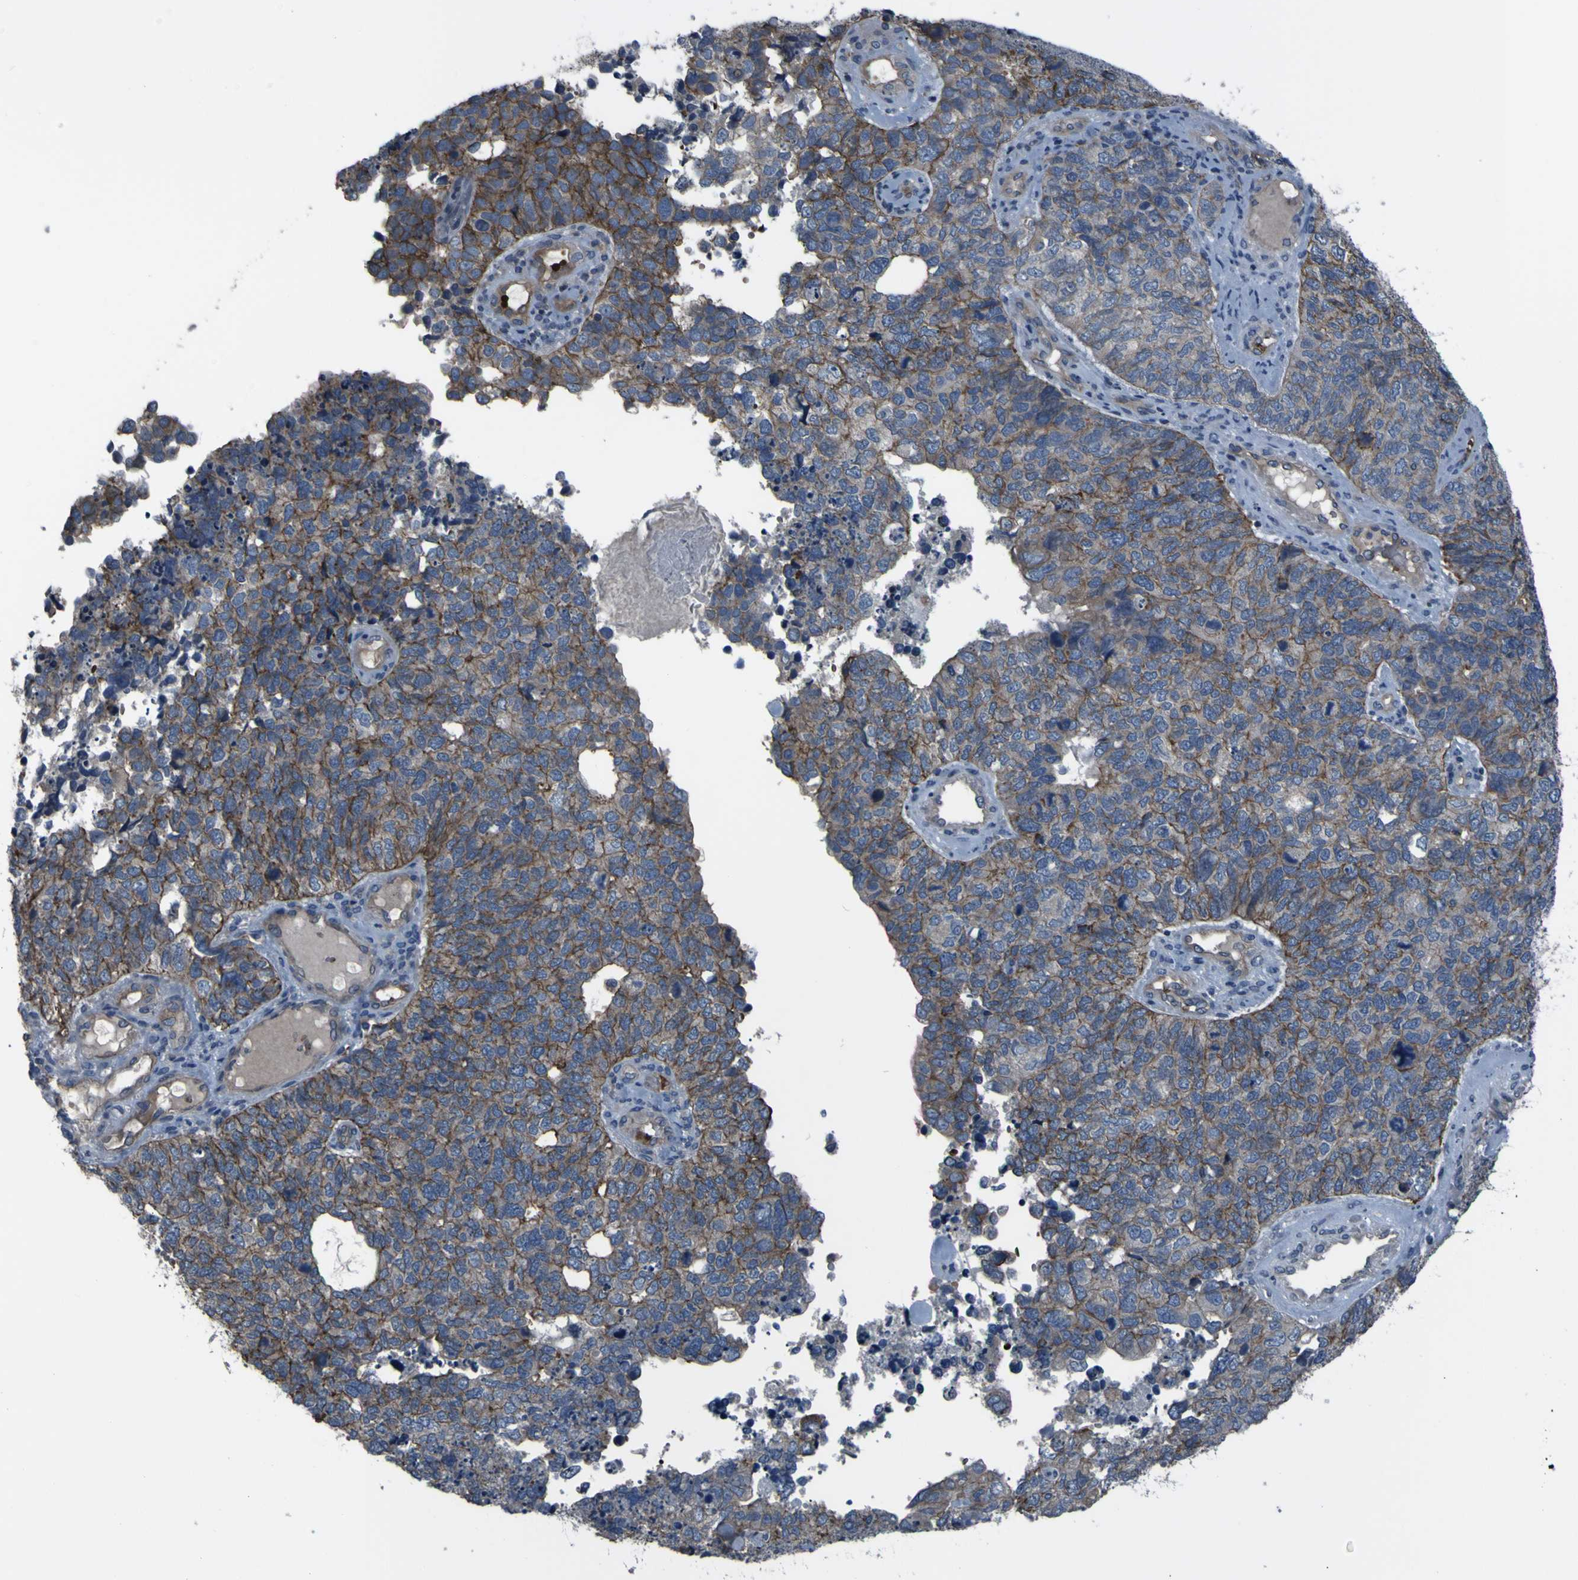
{"staining": {"intensity": "moderate", "quantity": ">75%", "location": "cytoplasmic/membranous"}, "tissue": "cervical cancer", "cell_type": "Tumor cells", "image_type": "cancer", "snomed": [{"axis": "morphology", "description": "Squamous cell carcinoma, NOS"}, {"axis": "topography", "description": "Cervix"}], "caption": "This is a micrograph of immunohistochemistry staining of cervical squamous cell carcinoma, which shows moderate staining in the cytoplasmic/membranous of tumor cells.", "gene": "GRAMD1A", "patient": {"sex": "female", "age": 63}}